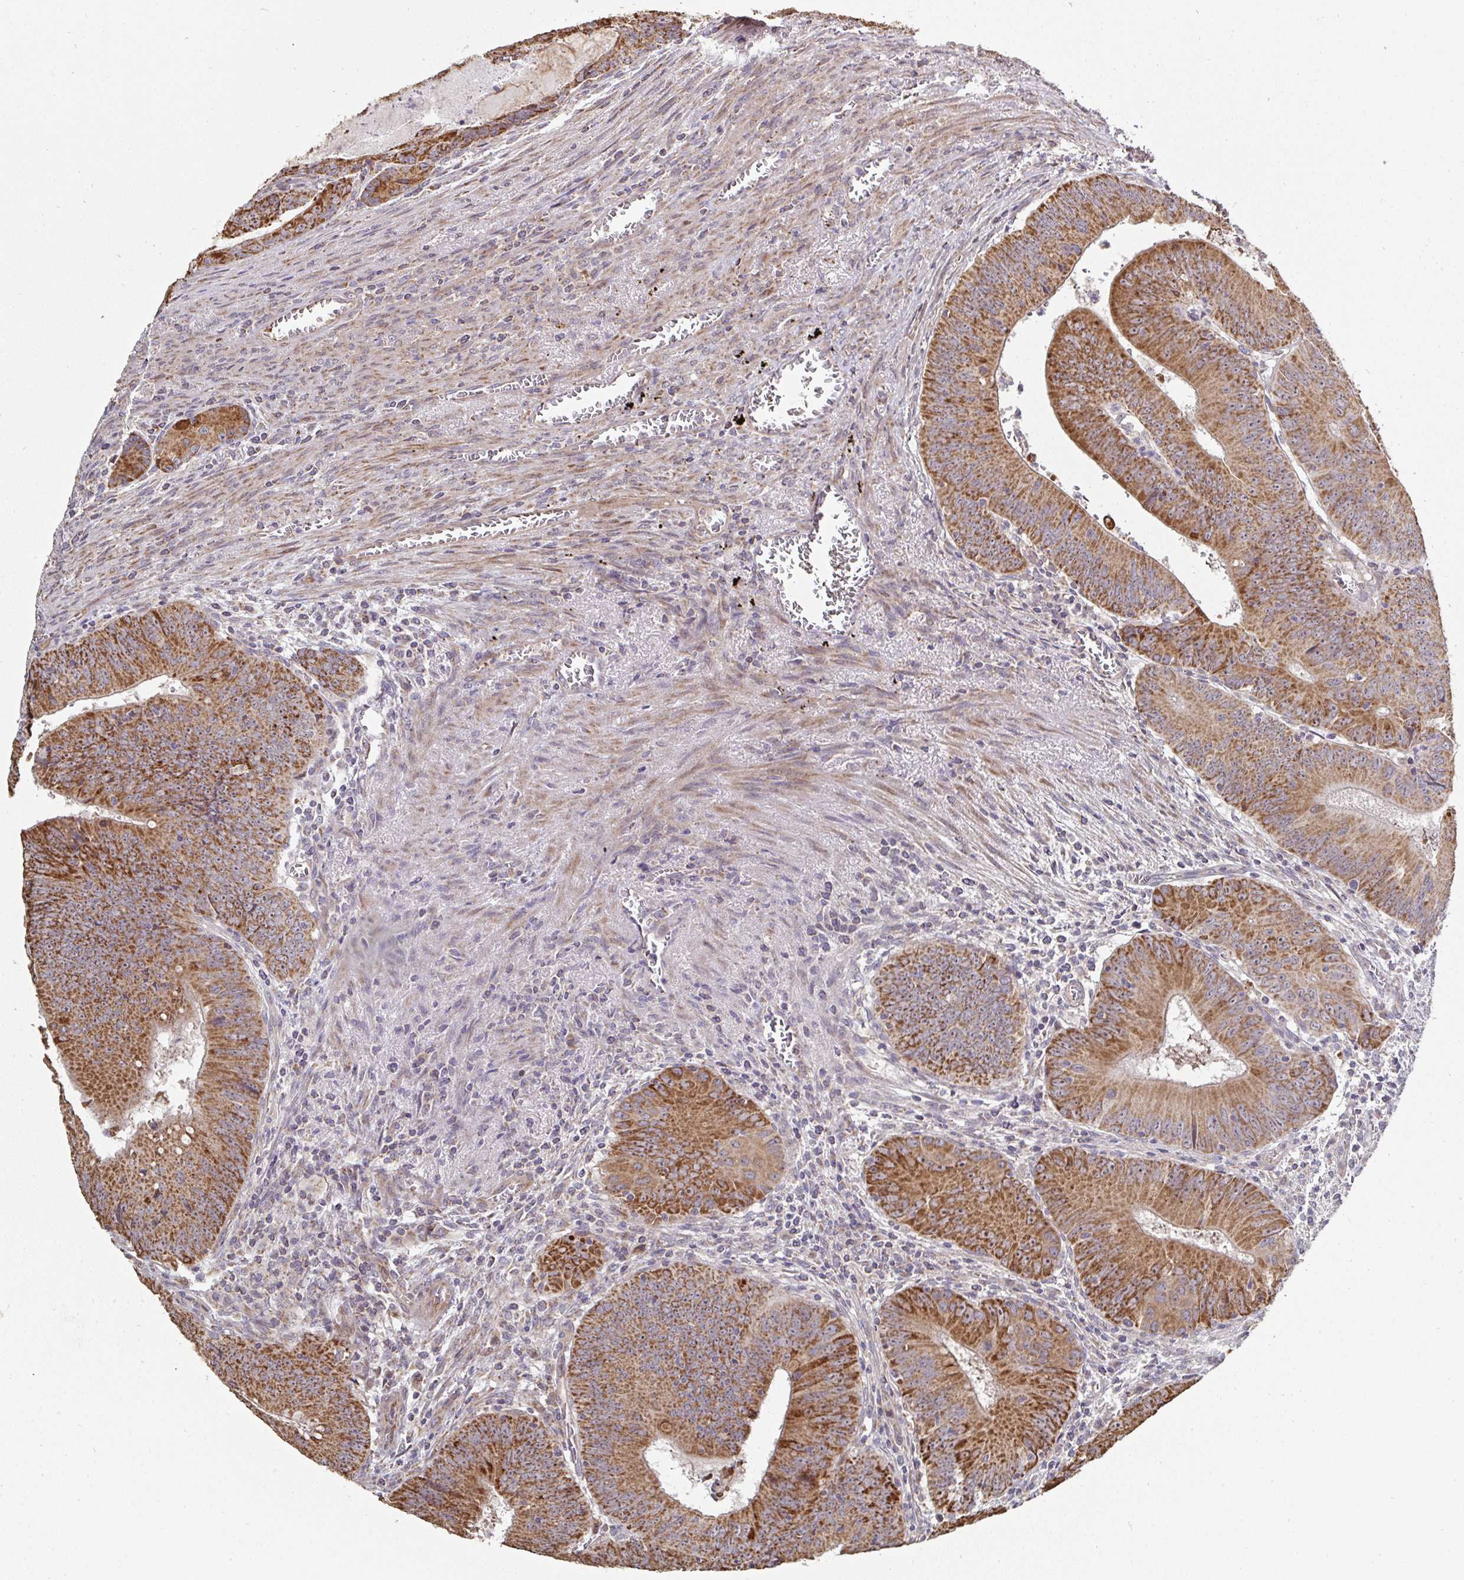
{"staining": {"intensity": "moderate", "quantity": ">75%", "location": "cytoplasmic/membranous"}, "tissue": "colorectal cancer", "cell_type": "Tumor cells", "image_type": "cancer", "snomed": [{"axis": "morphology", "description": "Adenocarcinoma, NOS"}, {"axis": "topography", "description": "Rectum"}], "caption": "Moderate cytoplasmic/membranous positivity for a protein is seen in about >75% of tumor cells of colorectal adenocarcinoma using immunohistochemistry.", "gene": "AGTPBP1", "patient": {"sex": "female", "age": 72}}